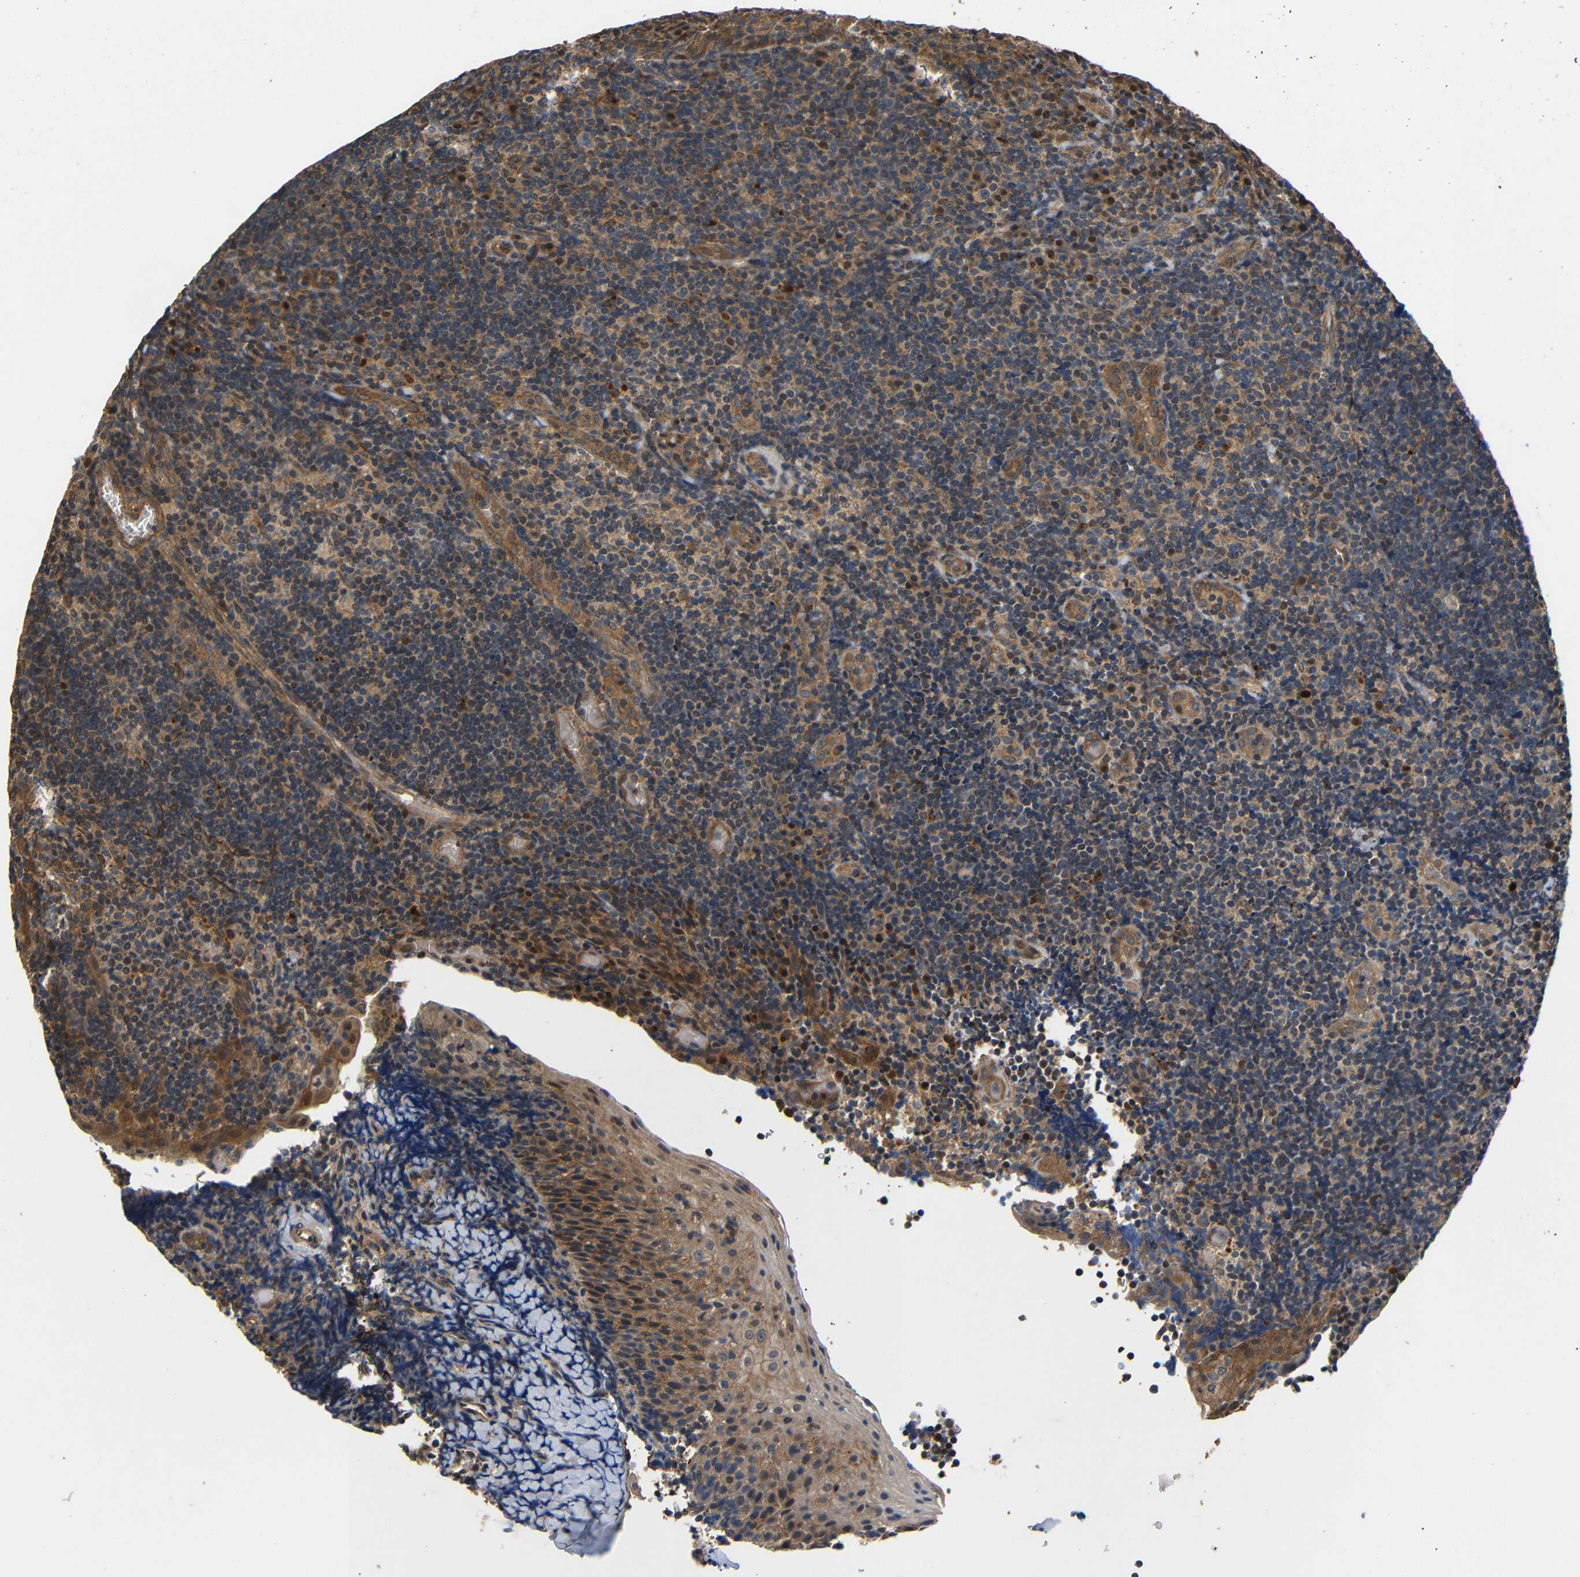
{"staining": {"intensity": "weak", "quantity": ">75%", "location": "cytoplasmic/membranous"}, "tissue": "tonsil", "cell_type": "Germinal center cells", "image_type": "normal", "snomed": [{"axis": "morphology", "description": "Normal tissue, NOS"}, {"axis": "topography", "description": "Tonsil"}], "caption": "Immunohistochemistry photomicrograph of unremarkable tonsil: tonsil stained using immunohistochemistry shows low levels of weak protein expression localized specifically in the cytoplasmic/membranous of germinal center cells, appearing as a cytoplasmic/membranous brown color.", "gene": "DDR1", "patient": {"sex": "male", "age": 37}}